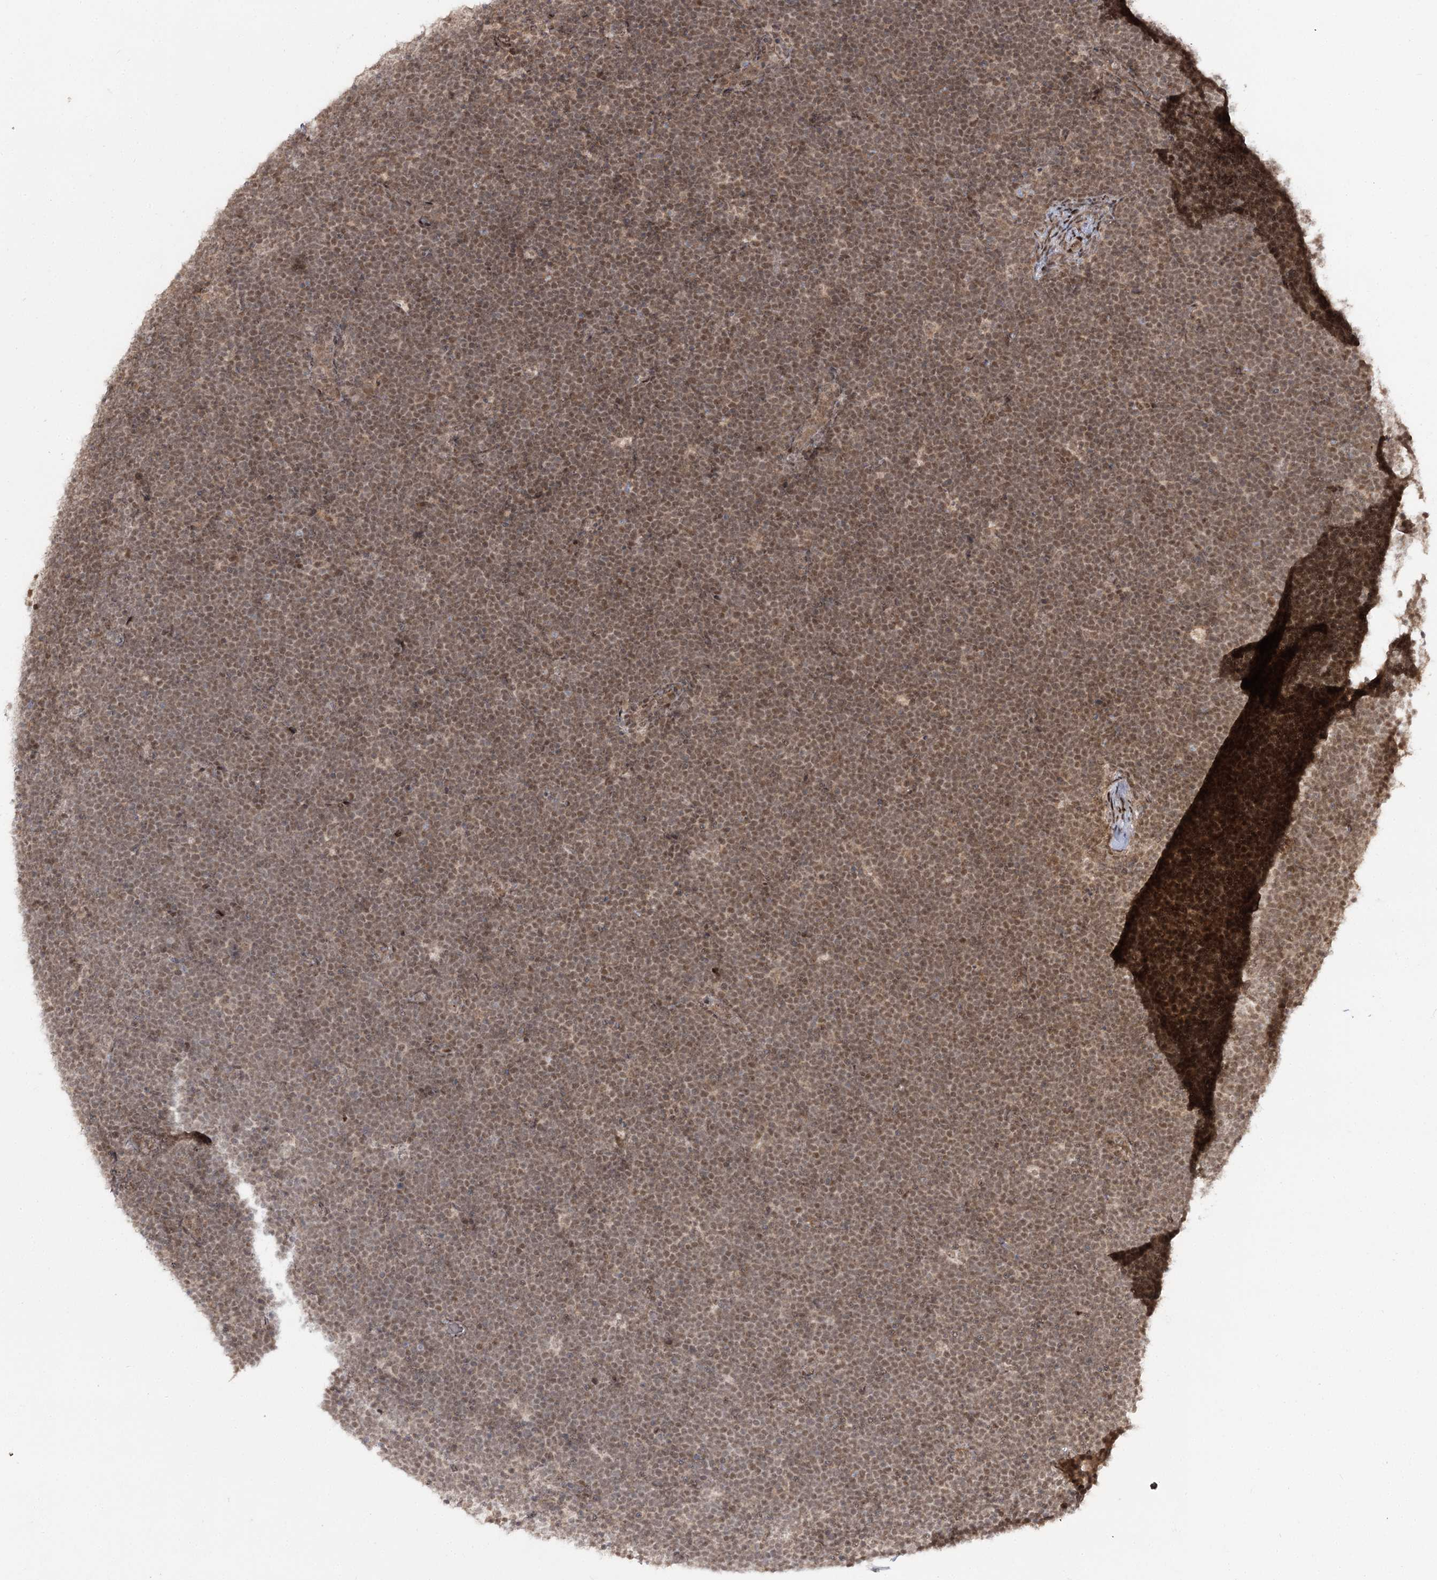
{"staining": {"intensity": "moderate", "quantity": ">75%", "location": "nuclear"}, "tissue": "lymphoma", "cell_type": "Tumor cells", "image_type": "cancer", "snomed": [{"axis": "morphology", "description": "Malignant lymphoma, non-Hodgkin's type, High grade"}, {"axis": "topography", "description": "Lymph node"}], "caption": "Tumor cells reveal medium levels of moderate nuclear staining in about >75% of cells in lymphoma. (DAB (3,3'-diaminobenzidine) IHC, brown staining for protein, blue staining for nuclei).", "gene": "HELQ", "patient": {"sex": "male", "age": 13}}